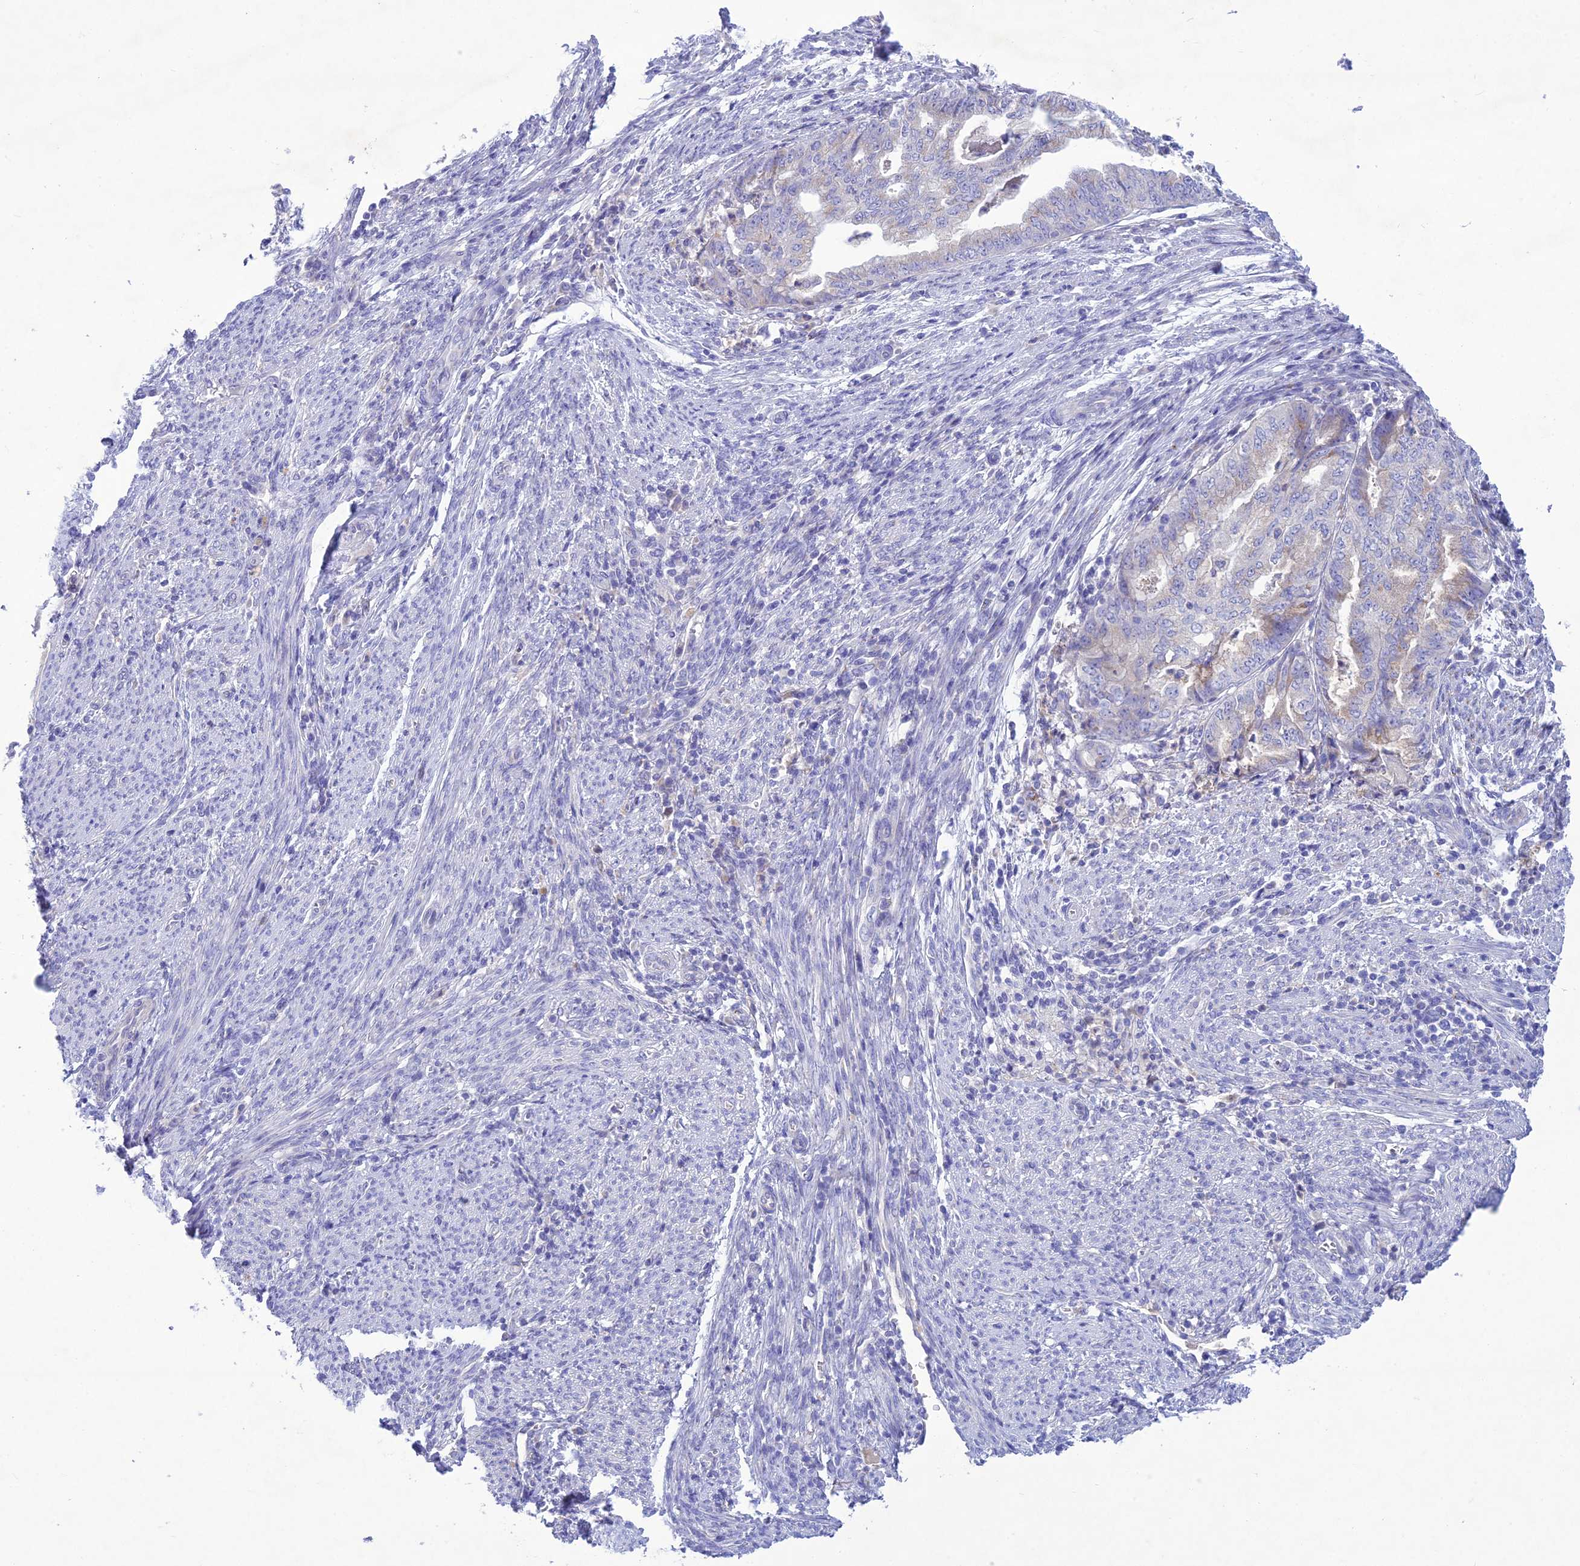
{"staining": {"intensity": "moderate", "quantity": "25%-75%", "location": "cytoplasmic/membranous"}, "tissue": "endometrial cancer", "cell_type": "Tumor cells", "image_type": "cancer", "snomed": [{"axis": "morphology", "description": "Adenocarcinoma, NOS"}, {"axis": "topography", "description": "Endometrium"}], "caption": "Approximately 25%-75% of tumor cells in human endometrial cancer demonstrate moderate cytoplasmic/membranous protein staining as visualized by brown immunohistochemical staining.", "gene": "SLC13A5", "patient": {"sex": "female", "age": 79}}